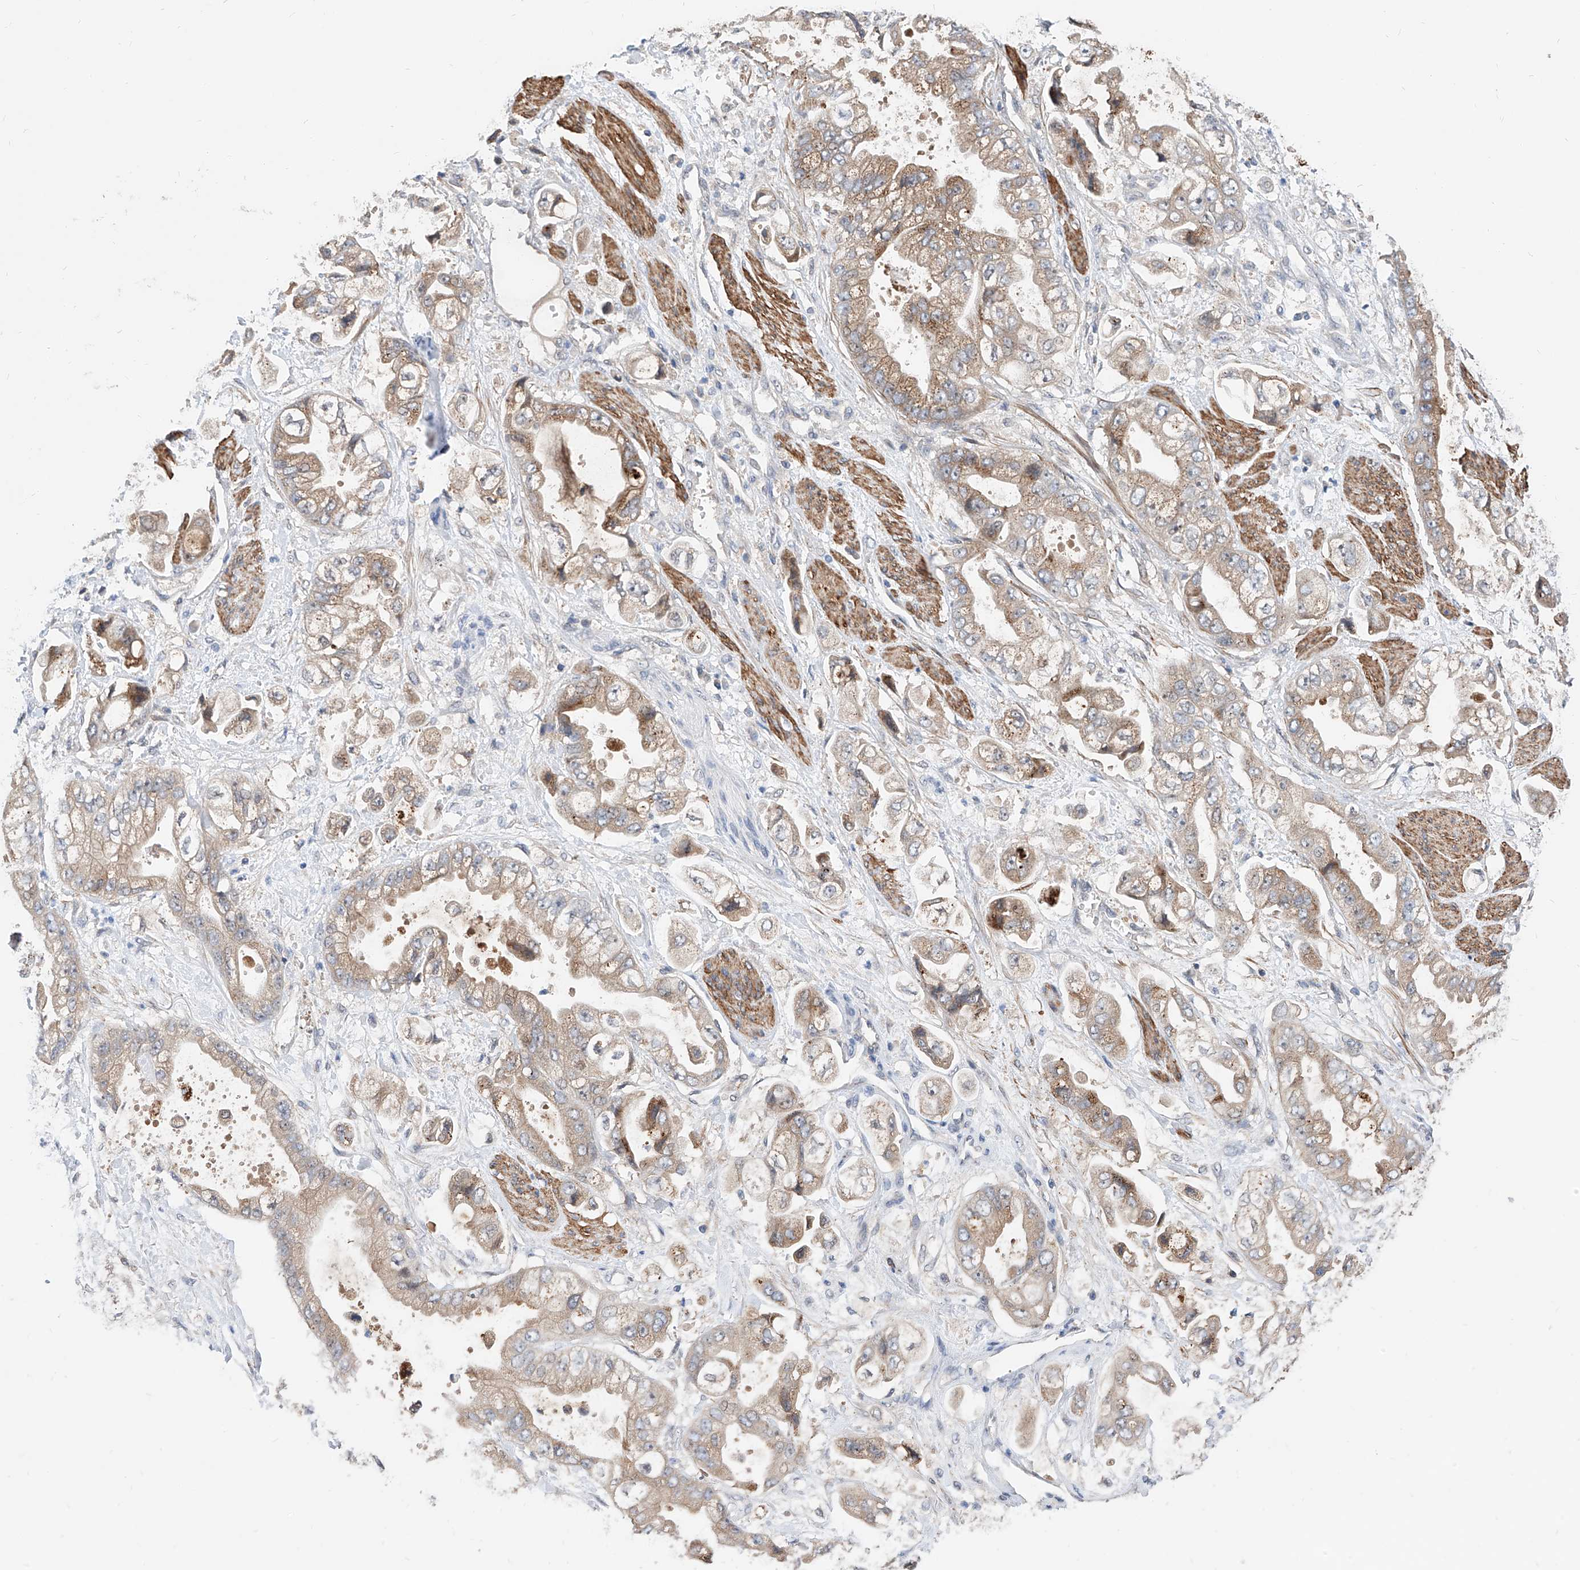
{"staining": {"intensity": "weak", "quantity": ">75%", "location": "cytoplasmic/membranous"}, "tissue": "stomach cancer", "cell_type": "Tumor cells", "image_type": "cancer", "snomed": [{"axis": "morphology", "description": "Adenocarcinoma, NOS"}, {"axis": "topography", "description": "Stomach"}], "caption": "Human stomach cancer stained for a protein (brown) demonstrates weak cytoplasmic/membranous positive expression in about >75% of tumor cells.", "gene": "MAGEE2", "patient": {"sex": "male", "age": 62}}